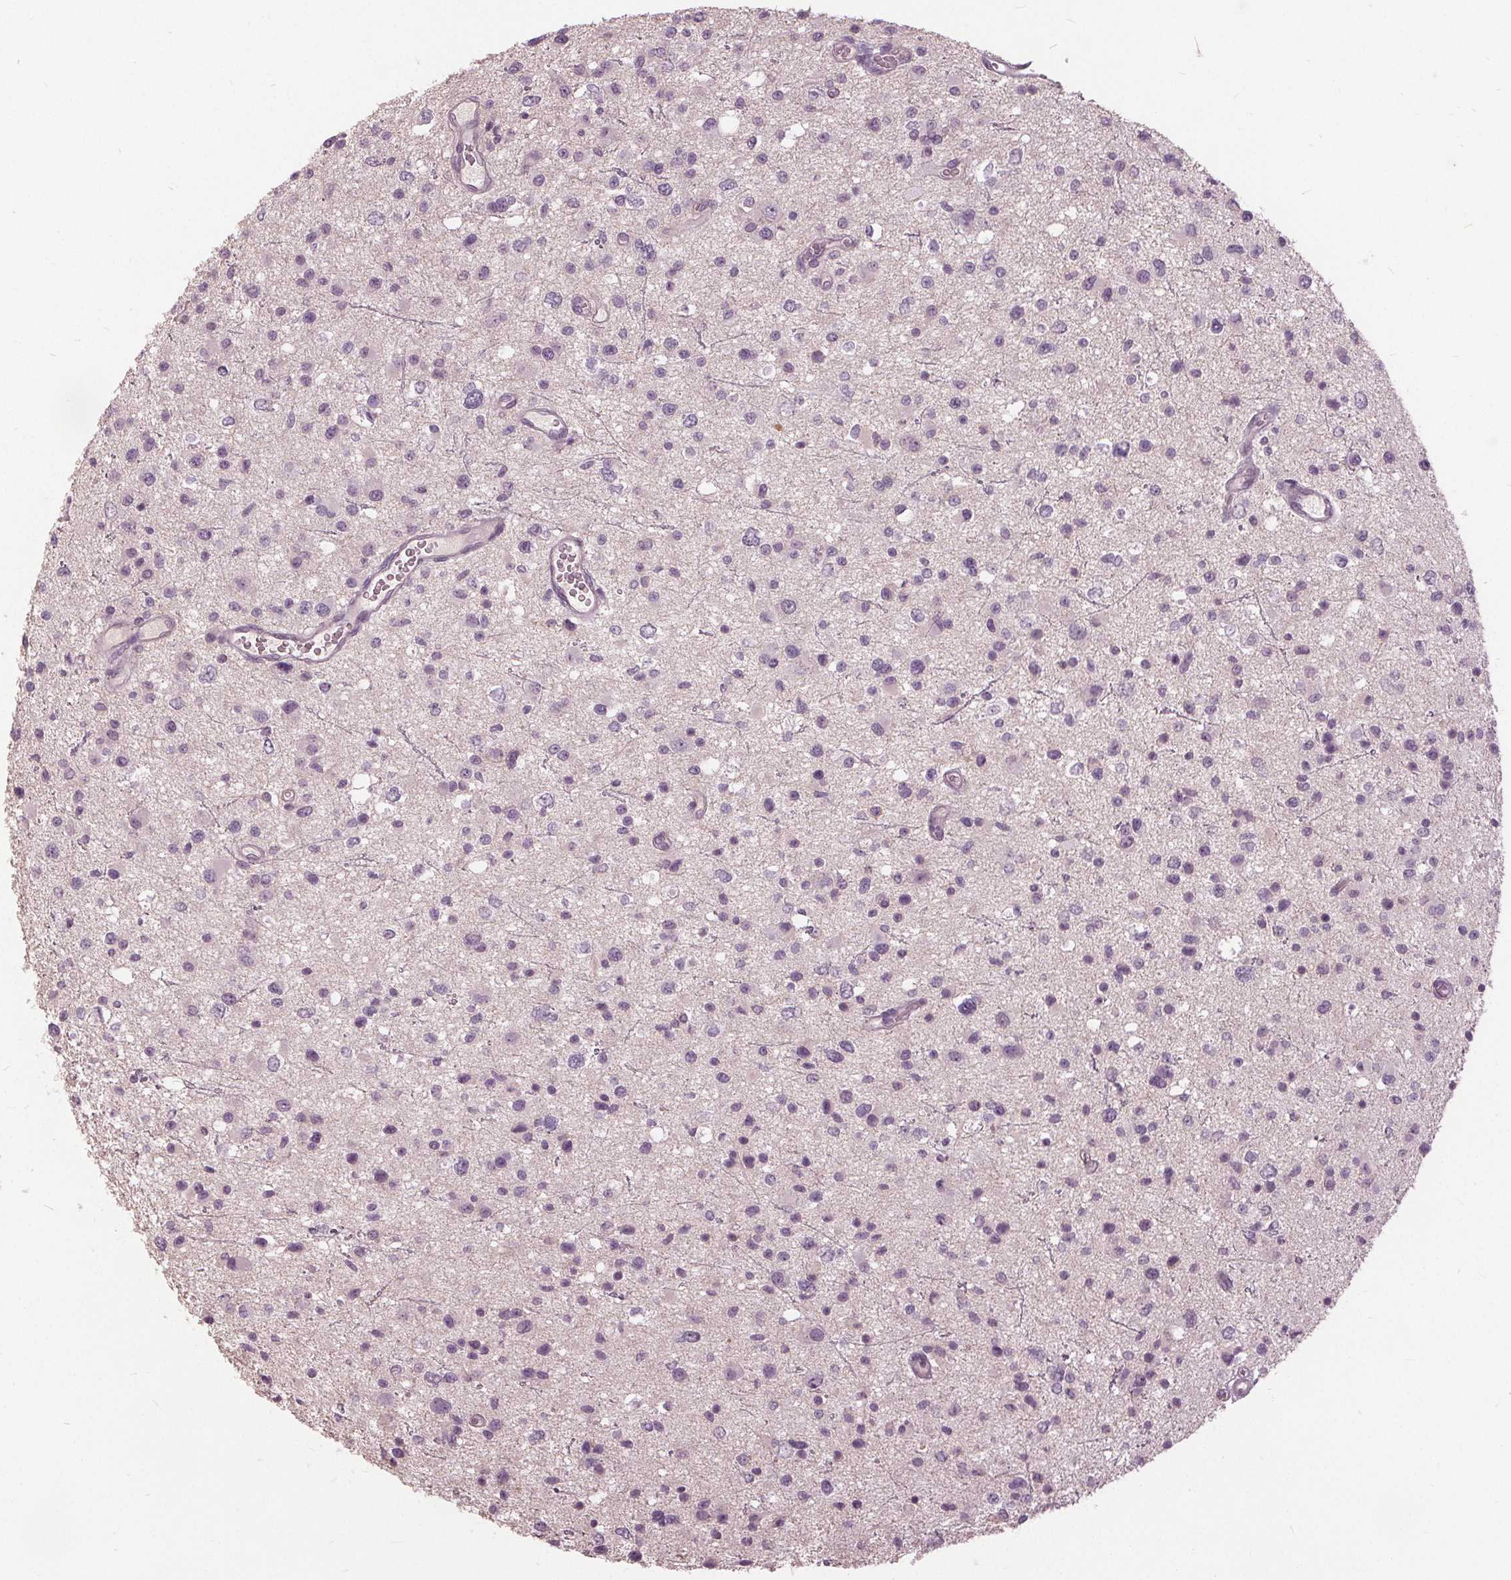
{"staining": {"intensity": "negative", "quantity": "none", "location": "none"}, "tissue": "glioma", "cell_type": "Tumor cells", "image_type": "cancer", "snomed": [{"axis": "morphology", "description": "Glioma, malignant, Low grade"}, {"axis": "topography", "description": "Brain"}], "caption": "Glioma was stained to show a protein in brown. There is no significant staining in tumor cells.", "gene": "KLK13", "patient": {"sex": "male", "age": 43}}